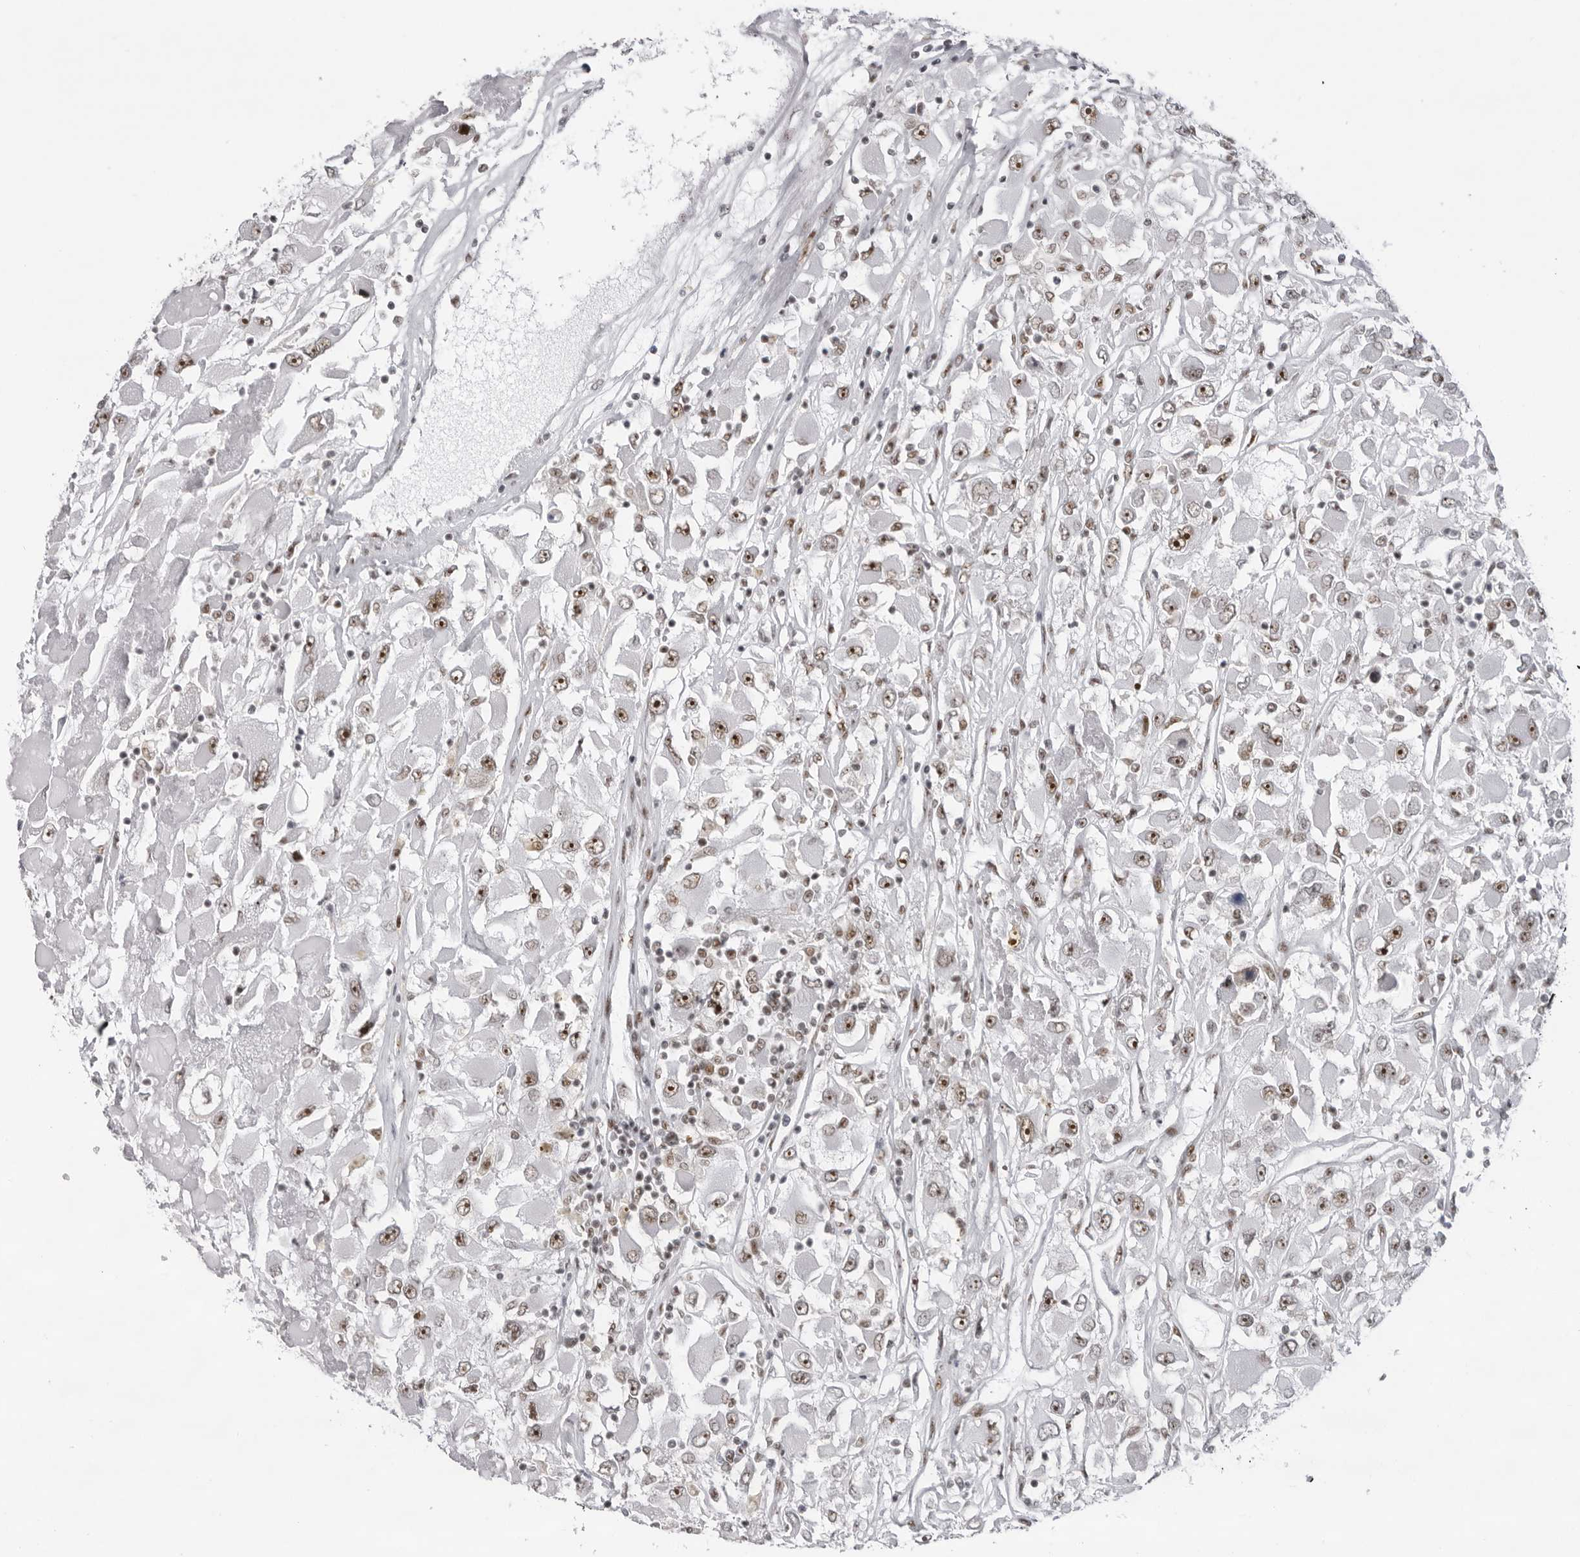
{"staining": {"intensity": "moderate", "quantity": ">75%", "location": "nuclear"}, "tissue": "renal cancer", "cell_type": "Tumor cells", "image_type": "cancer", "snomed": [{"axis": "morphology", "description": "Adenocarcinoma, NOS"}, {"axis": "topography", "description": "Kidney"}], "caption": "Tumor cells reveal medium levels of moderate nuclear positivity in approximately >75% of cells in adenocarcinoma (renal).", "gene": "DHX9", "patient": {"sex": "female", "age": 52}}